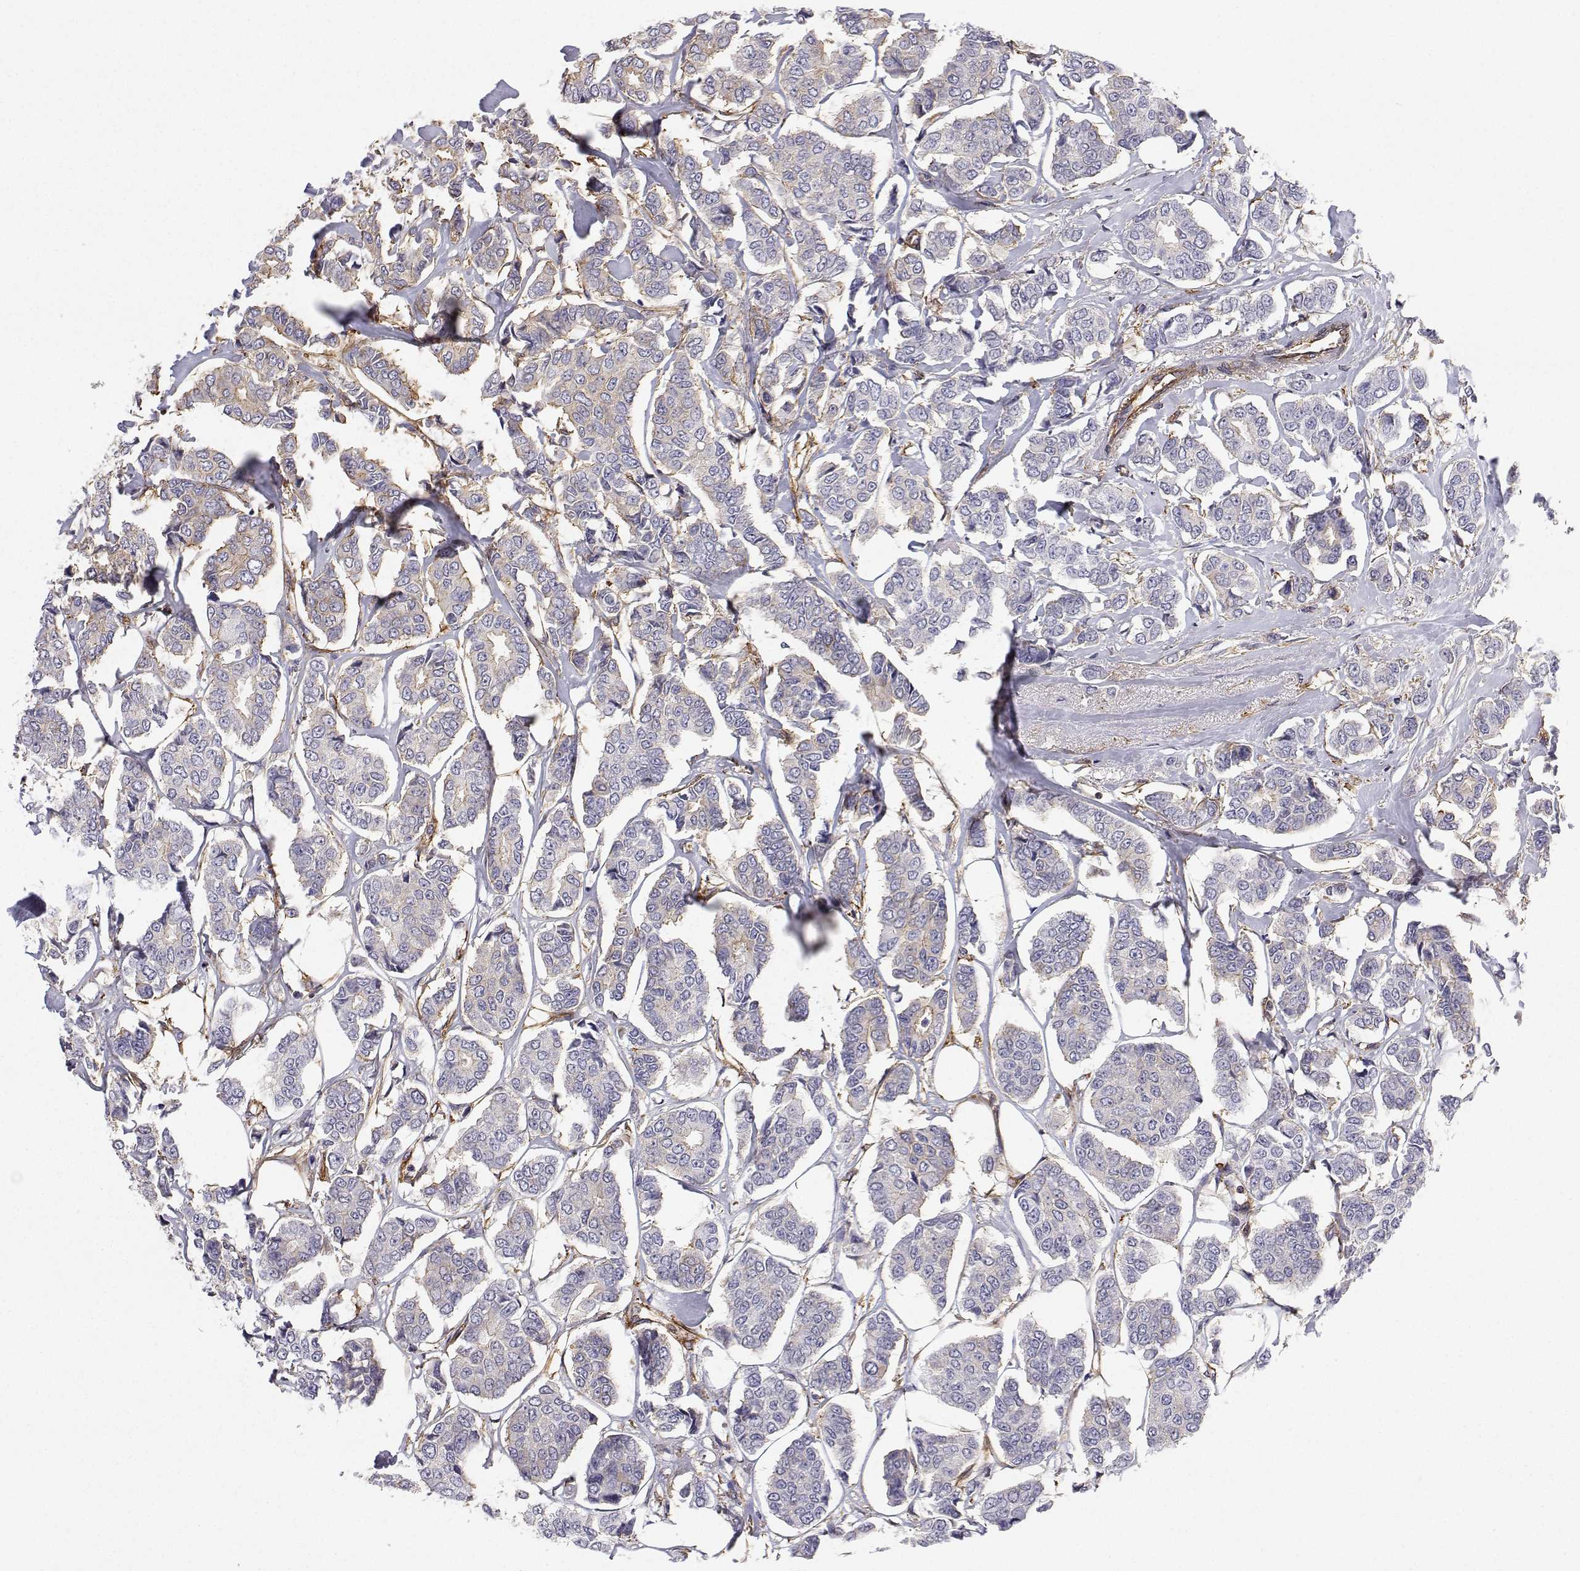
{"staining": {"intensity": "negative", "quantity": "none", "location": "none"}, "tissue": "breast cancer", "cell_type": "Tumor cells", "image_type": "cancer", "snomed": [{"axis": "morphology", "description": "Duct carcinoma"}, {"axis": "topography", "description": "Breast"}], "caption": "The micrograph displays no staining of tumor cells in breast cancer (intraductal carcinoma).", "gene": "MYH9", "patient": {"sex": "female", "age": 94}}